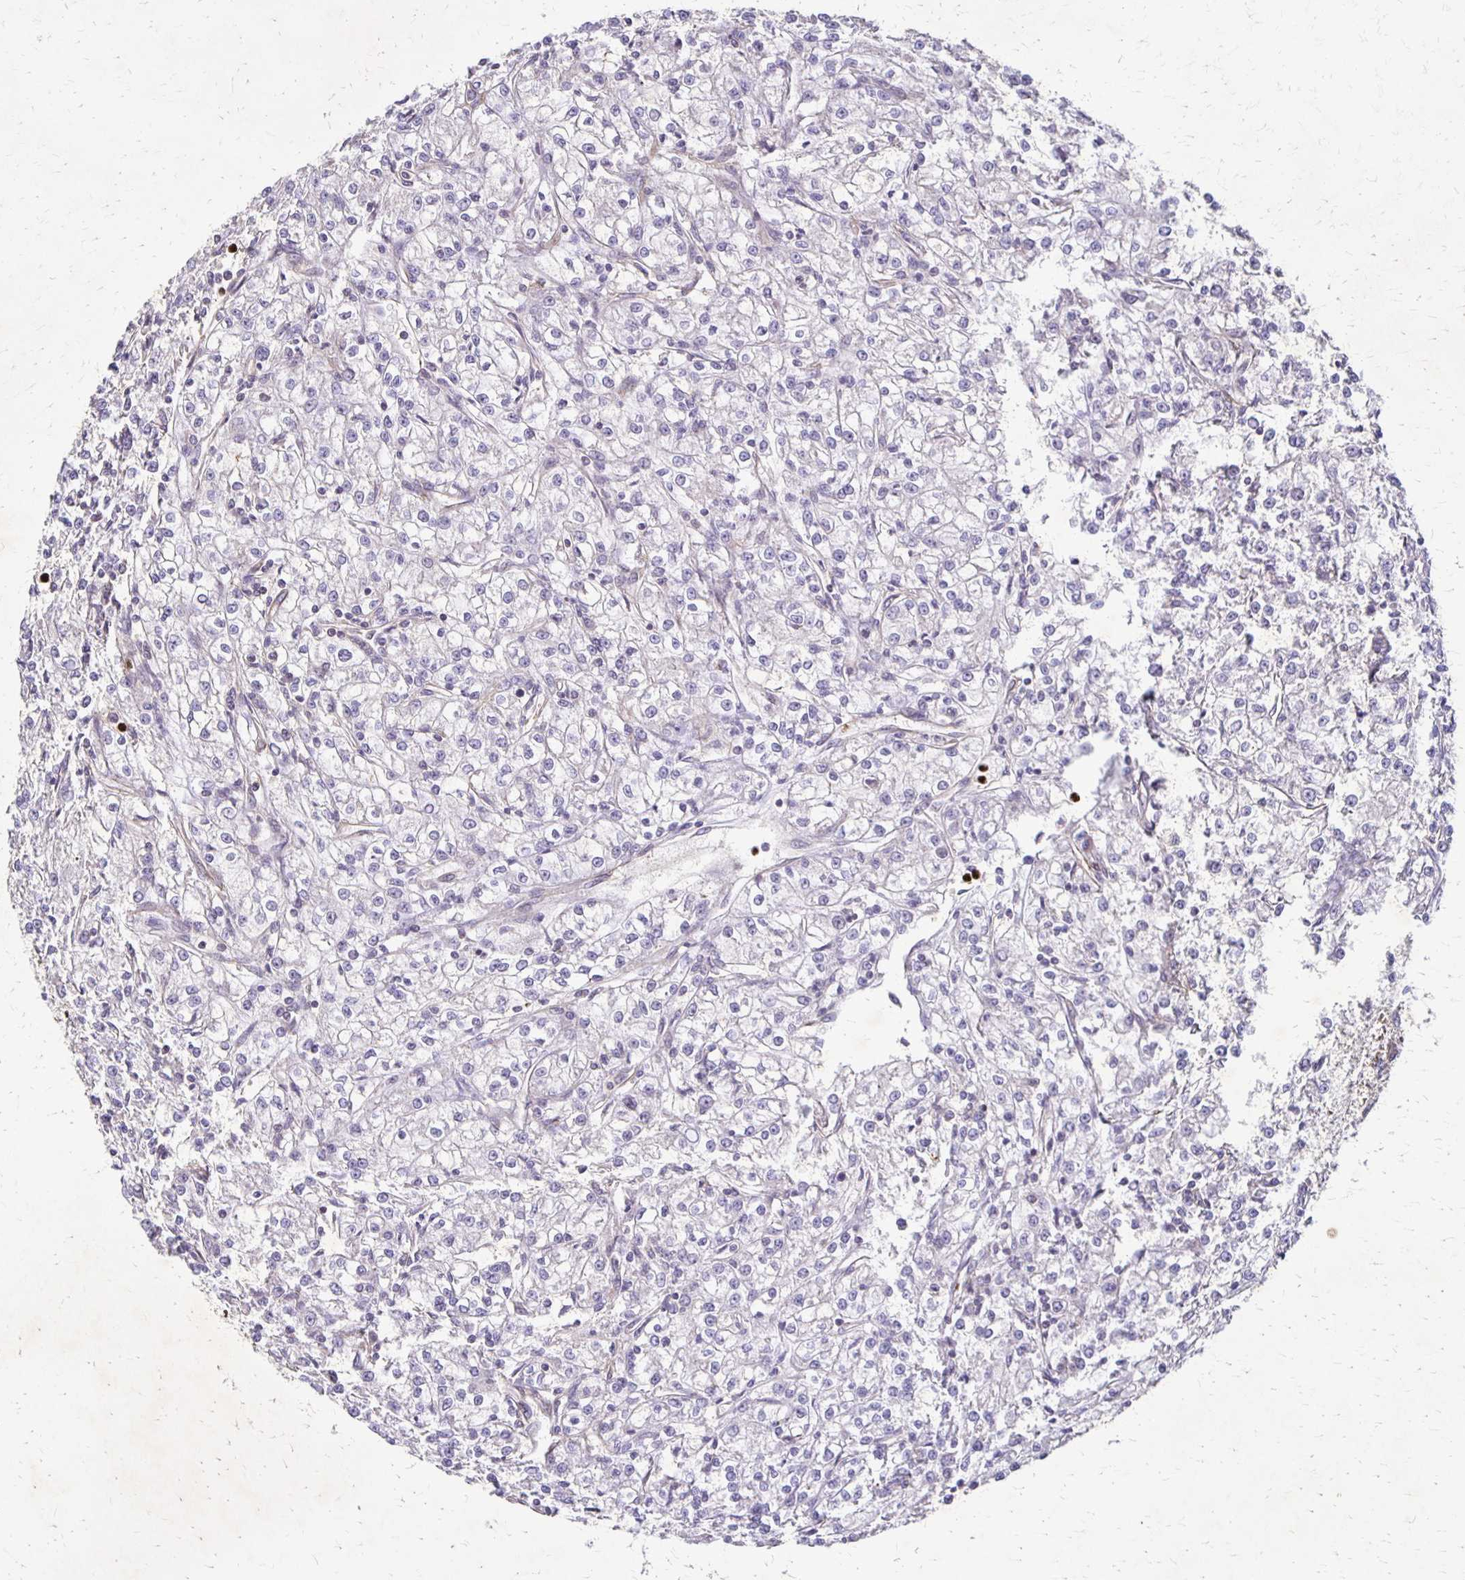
{"staining": {"intensity": "negative", "quantity": "none", "location": "none"}, "tissue": "renal cancer", "cell_type": "Tumor cells", "image_type": "cancer", "snomed": [{"axis": "morphology", "description": "Adenocarcinoma, NOS"}, {"axis": "topography", "description": "Kidney"}], "caption": "IHC of human adenocarcinoma (renal) exhibits no staining in tumor cells.", "gene": "EIF4EBP2", "patient": {"sex": "female", "age": 59}}